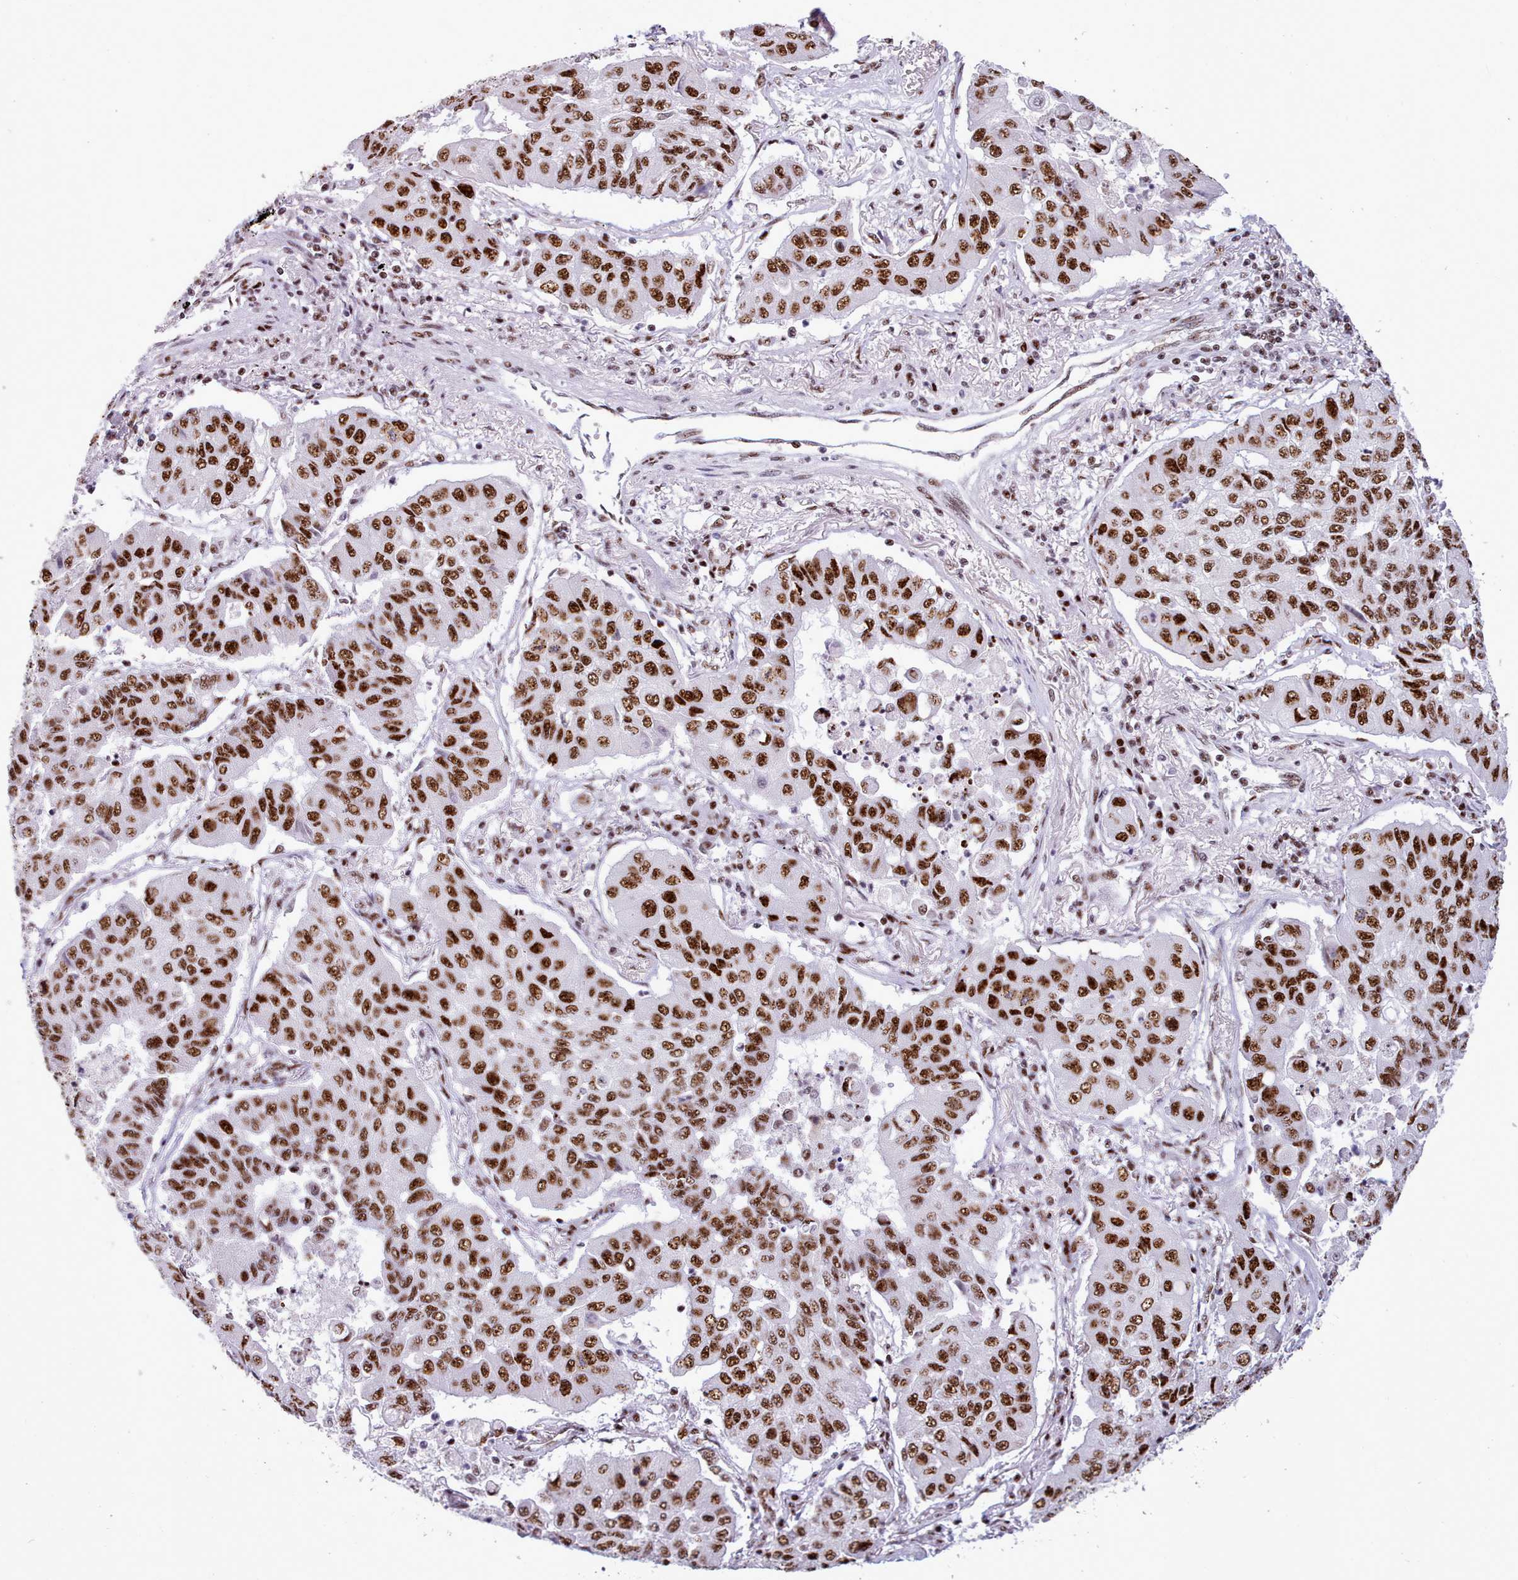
{"staining": {"intensity": "strong", "quantity": ">75%", "location": "nuclear"}, "tissue": "lung cancer", "cell_type": "Tumor cells", "image_type": "cancer", "snomed": [{"axis": "morphology", "description": "Squamous cell carcinoma, NOS"}, {"axis": "topography", "description": "Lung"}], "caption": "About >75% of tumor cells in squamous cell carcinoma (lung) display strong nuclear protein expression as visualized by brown immunohistochemical staining.", "gene": "TMEM35B", "patient": {"sex": "male", "age": 74}}